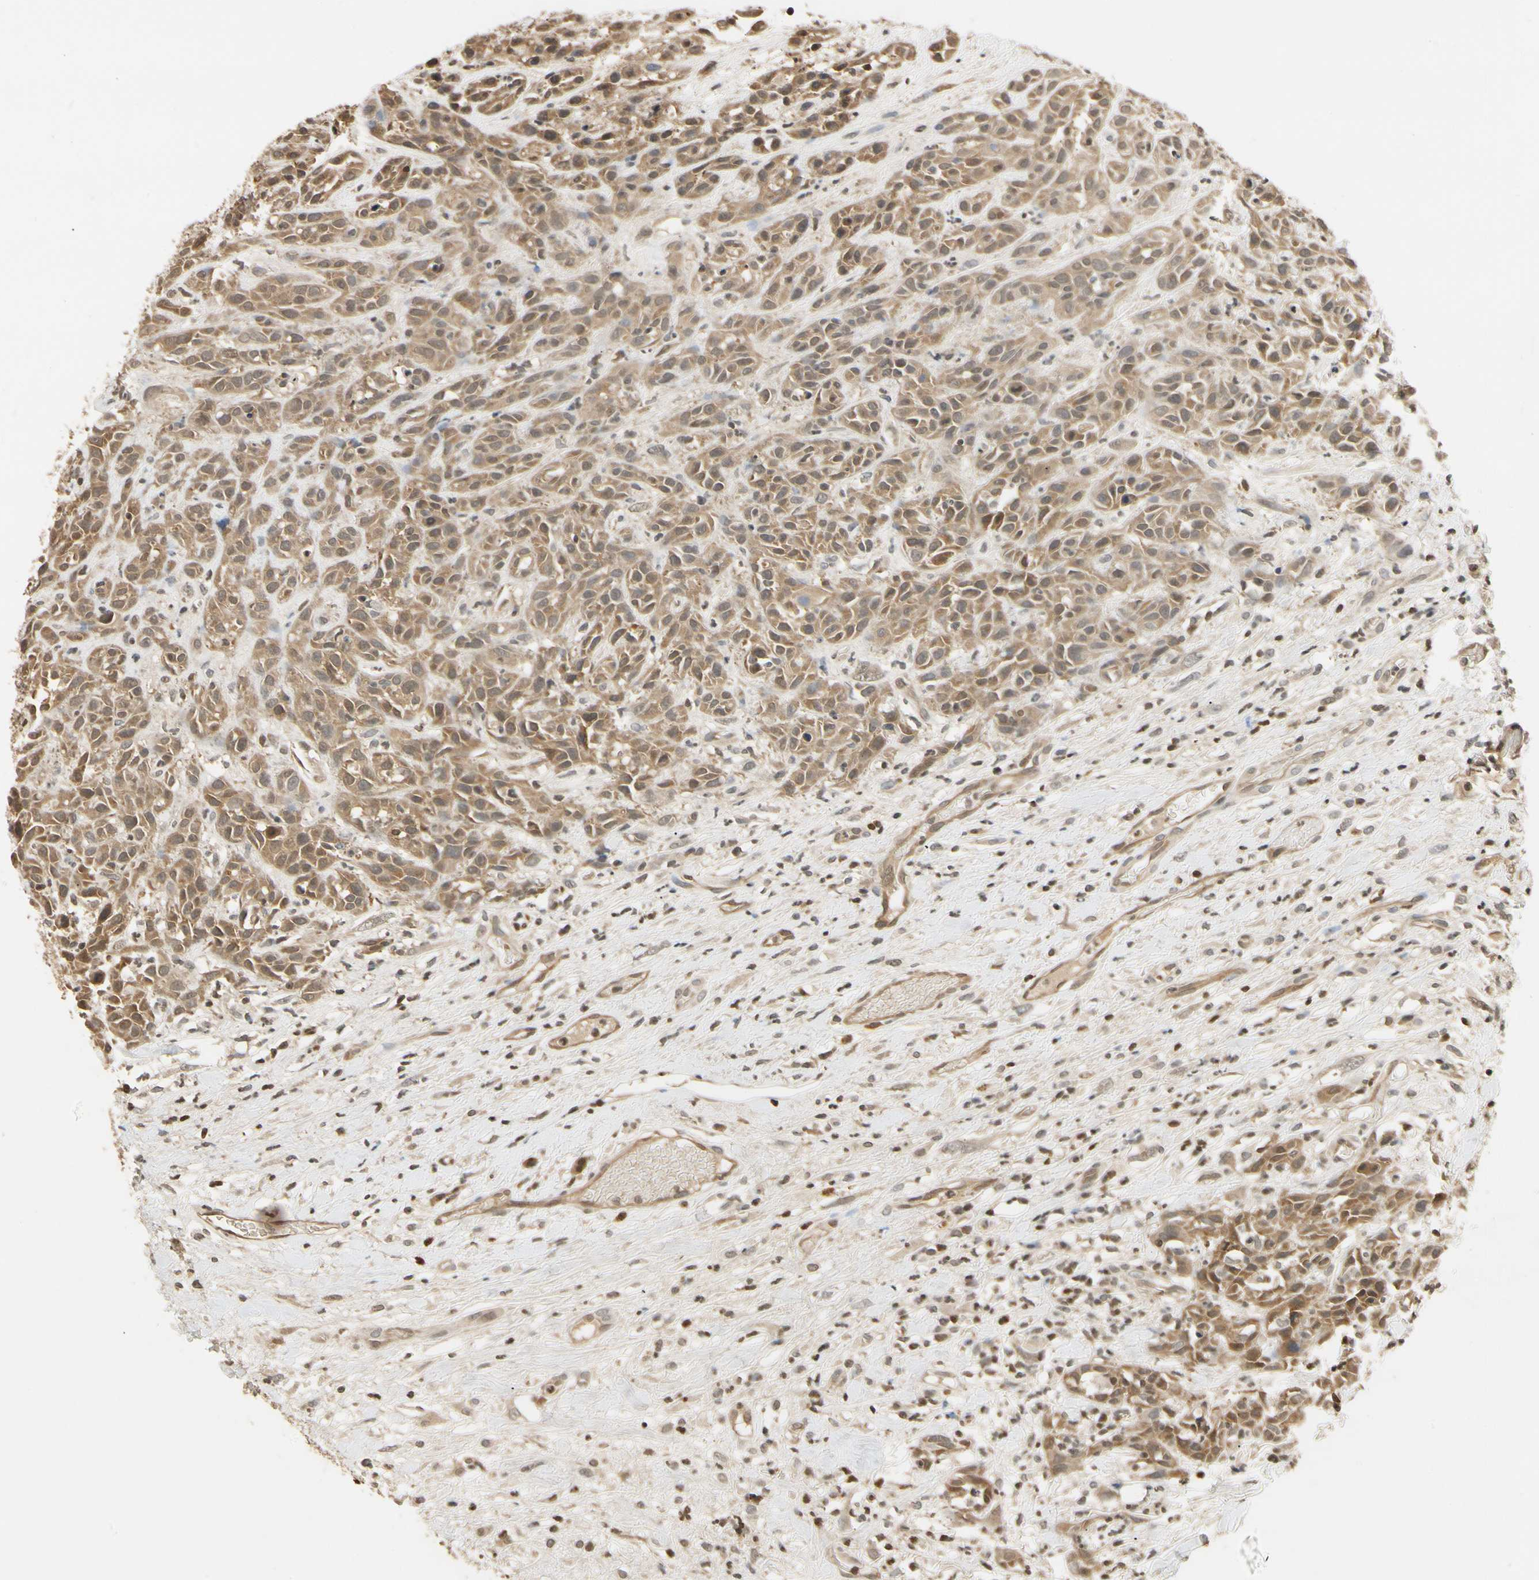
{"staining": {"intensity": "moderate", "quantity": ">75%", "location": "cytoplasmic/membranous"}, "tissue": "head and neck cancer", "cell_type": "Tumor cells", "image_type": "cancer", "snomed": [{"axis": "morphology", "description": "Normal tissue, NOS"}, {"axis": "morphology", "description": "Squamous cell carcinoma, NOS"}, {"axis": "topography", "description": "Cartilage tissue"}, {"axis": "topography", "description": "Head-Neck"}], "caption": "Head and neck cancer (squamous cell carcinoma) stained for a protein (brown) displays moderate cytoplasmic/membranous positive positivity in about >75% of tumor cells.", "gene": "SOD1", "patient": {"sex": "male", "age": 62}}